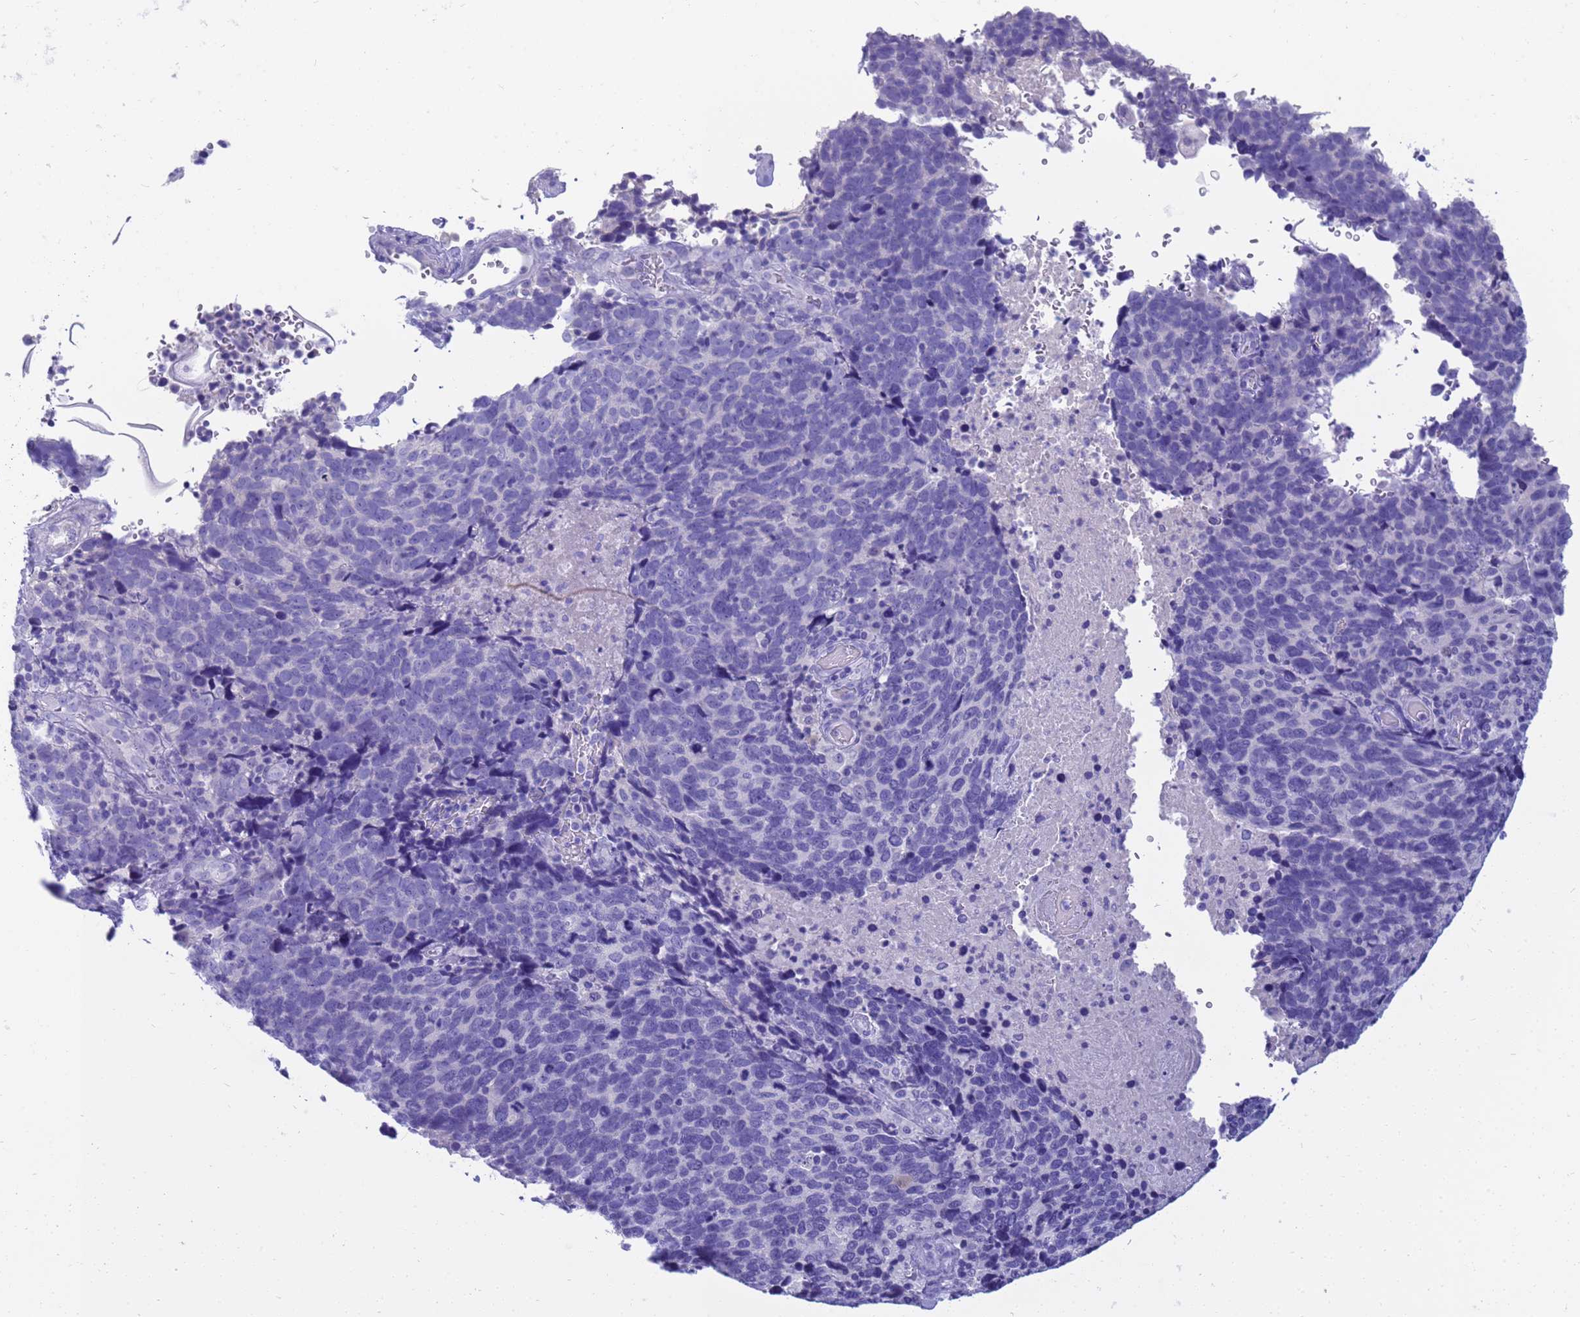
{"staining": {"intensity": "negative", "quantity": "none", "location": "none"}, "tissue": "cervical cancer", "cell_type": "Tumor cells", "image_type": "cancer", "snomed": [{"axis": "morphology", "description": "Squamous cell carcinoma, NOS"}, {"axis": "topography", "description": "Cervix"}], "caption": "Squamous cell carcinoma (cervical) stained for a protein using immunohistochemistry (IHC) shows no staining tumor cells.", "gene": "SYCN", "patient": {"sex": "female", "age": 41}}